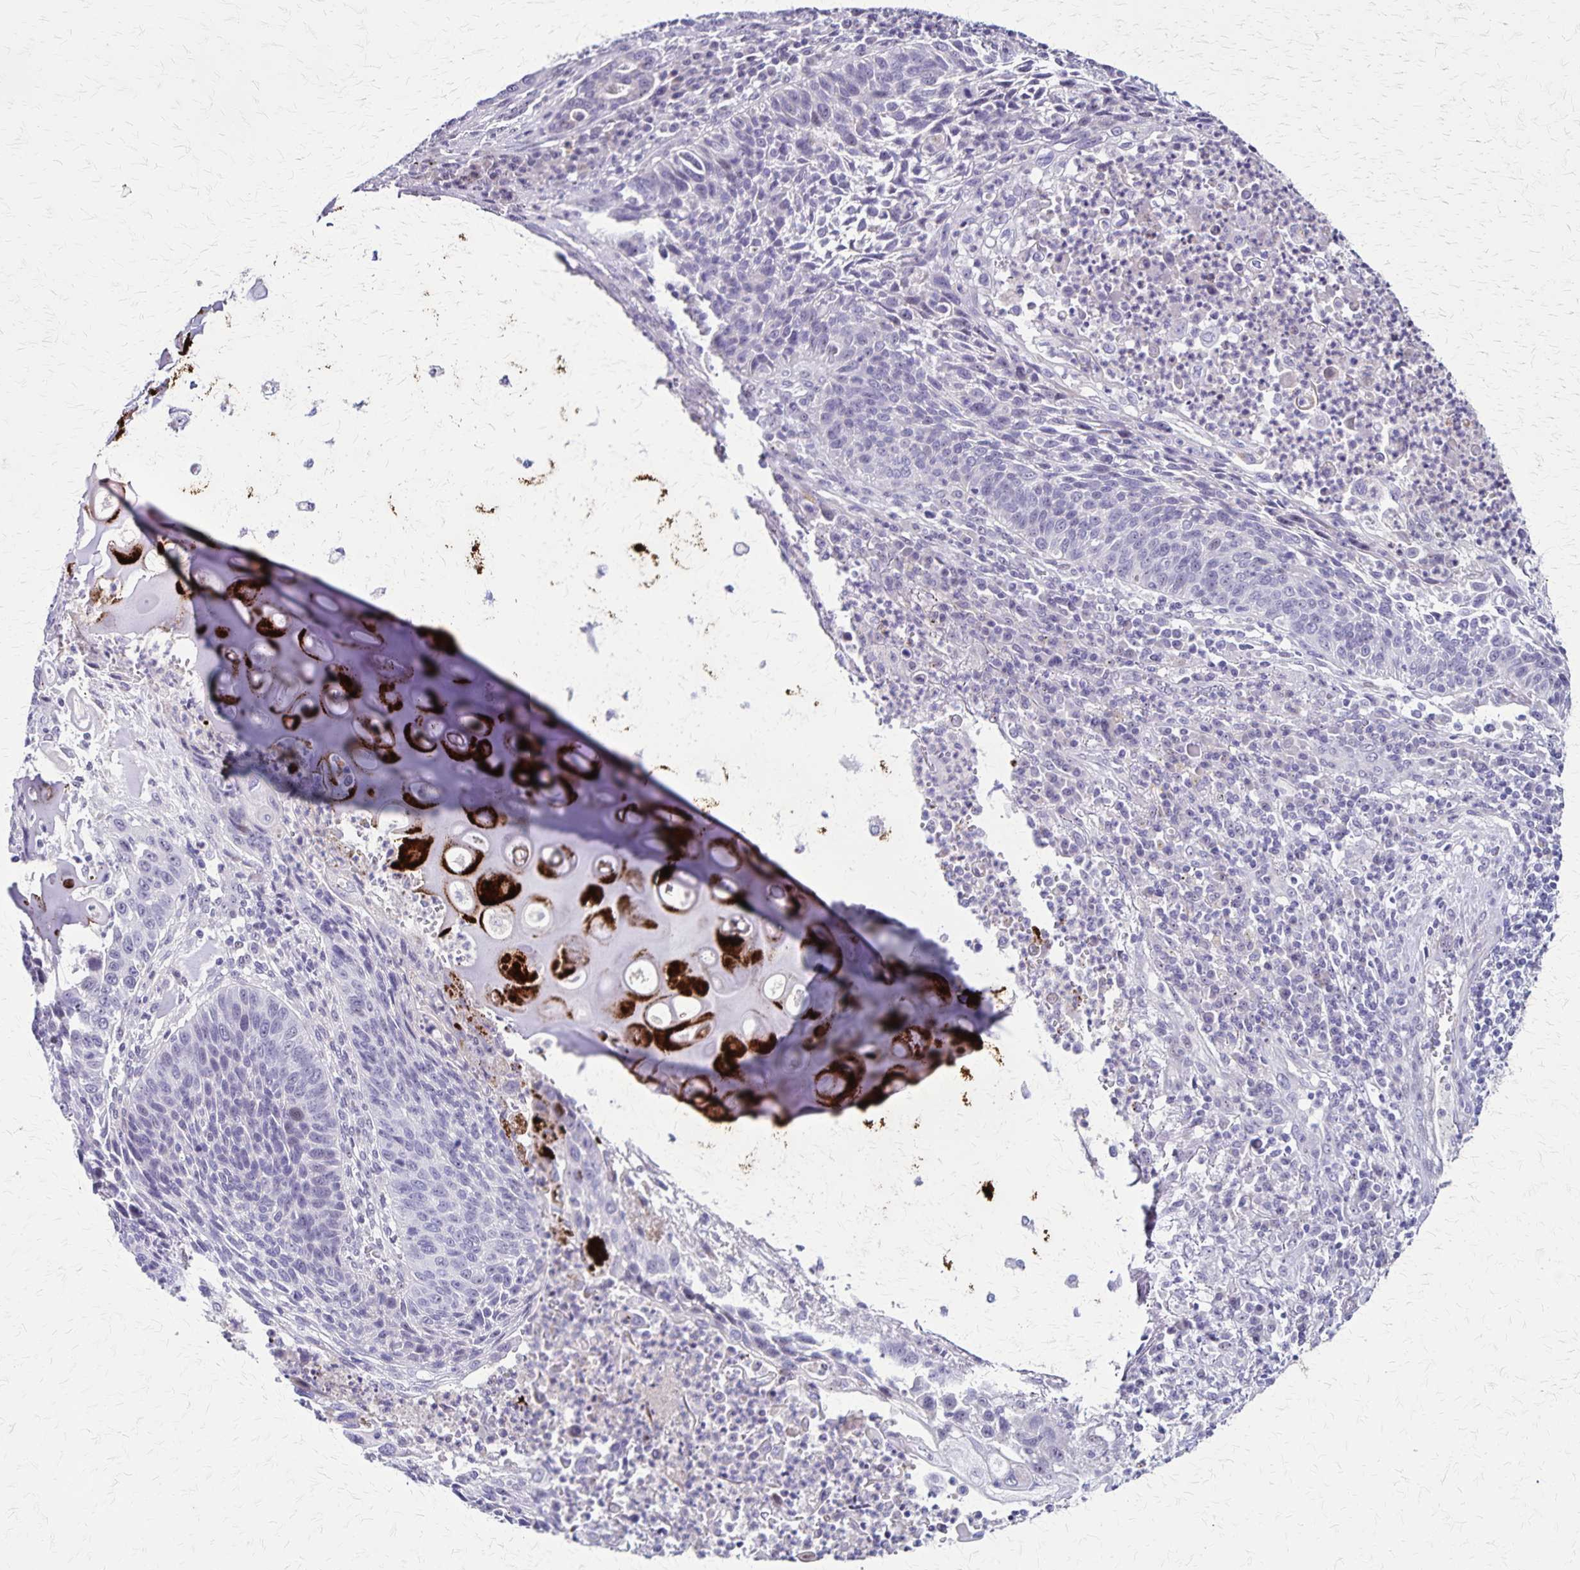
{"staining": {"intensity": "negative", "quantity": "none", "location": "none"}, "tissue": "lung cancer", "cell_type": "Tumor cells", "image_type": "cancer", "snomed": [{"axis": "morphology", "description": "Squamous cell carcinoma, NOS"}, {"axis": "morphology", "description": "Squamous cell carcinoma, metastatic, NOS"}, {"axis": "topography", "description": "Lung"}, {"axis": "topography", "description": "Pleura, NOS"}], "caption": "Immunohistochemistry histopathology image of metastatic squamous cell carcinoma (lung) stained for a protein (brown), which reveals no staining in tumor cells.", "gene": "OR51B5", "patient": {"sex": "male", "age": 72}}